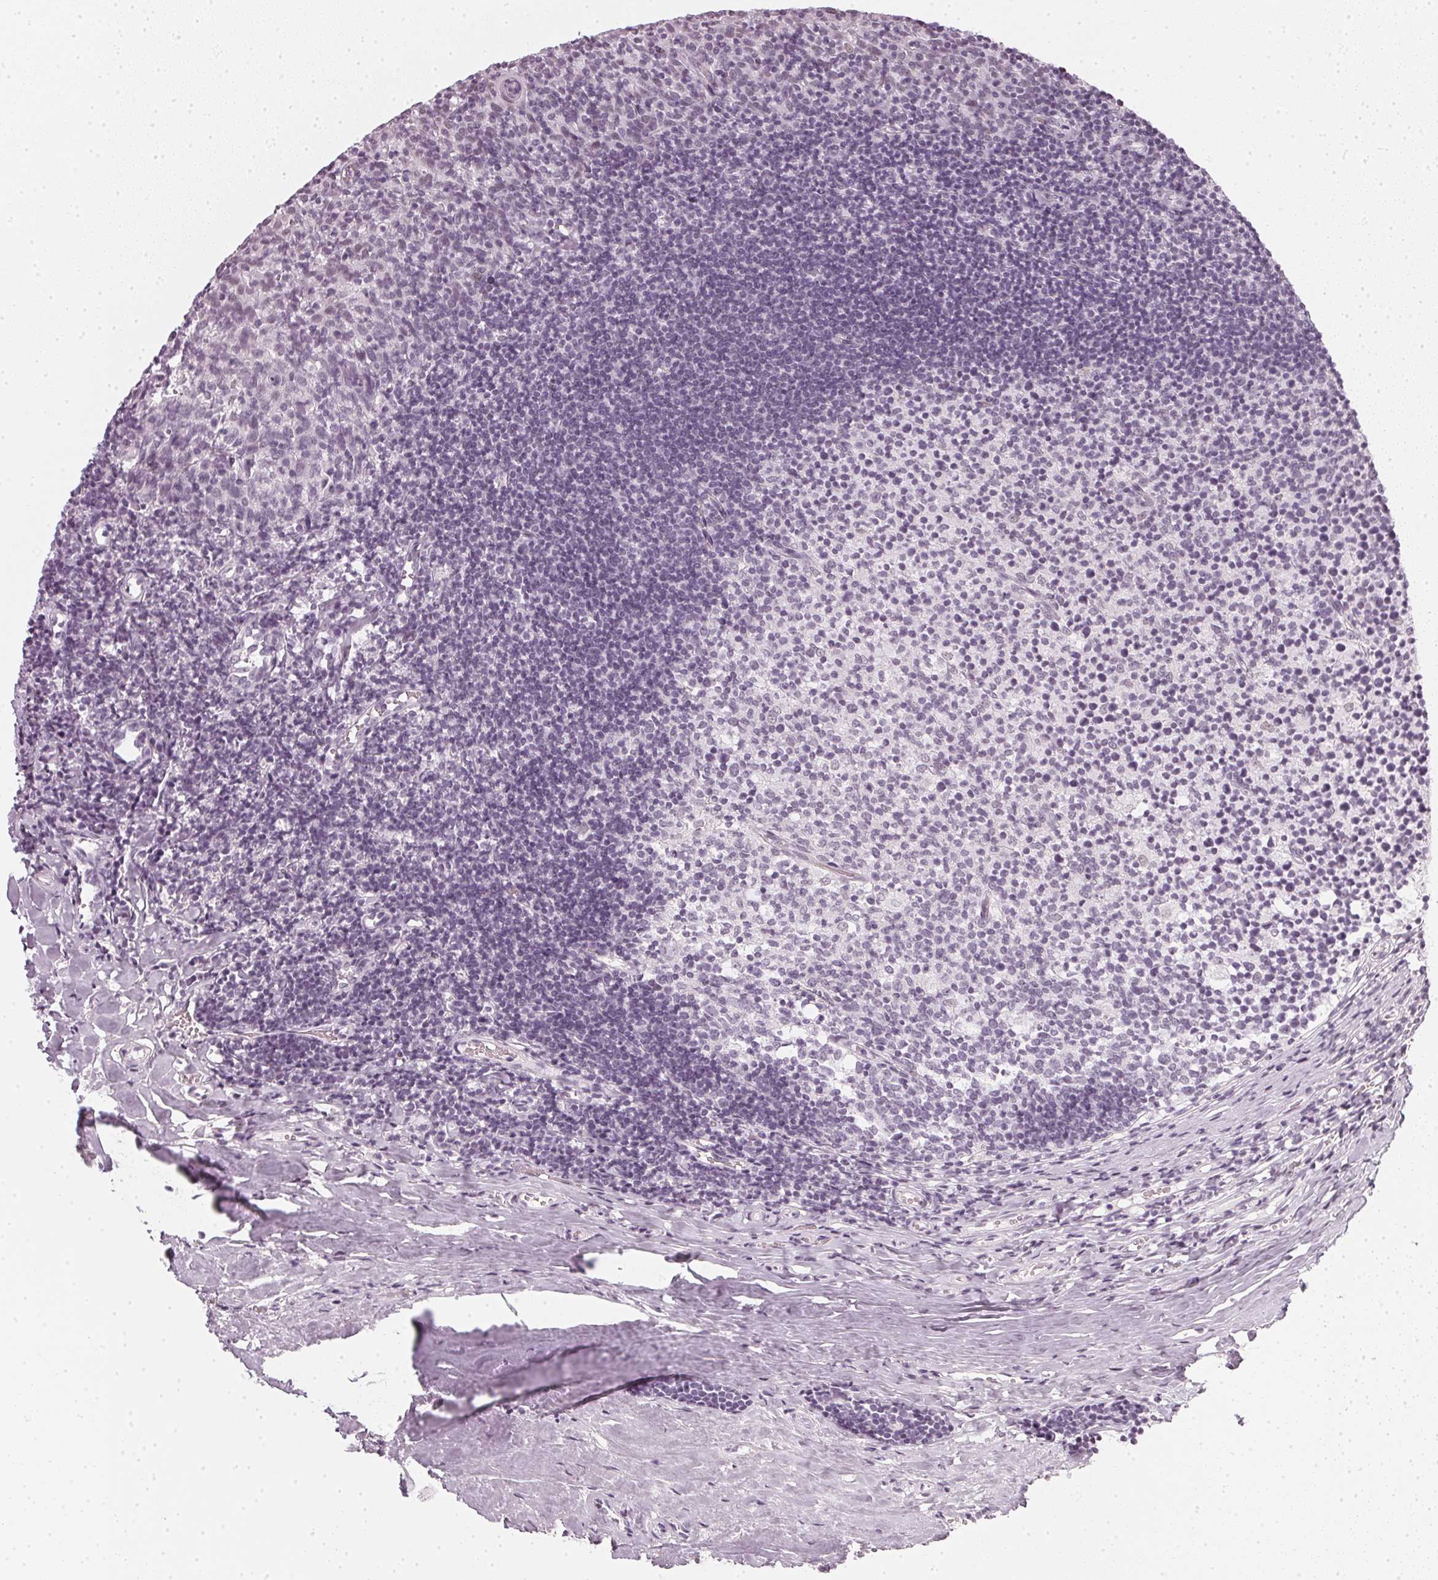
{"staining": {"intensity": "negative", "quantity": "none", "location": "none"}, "tissue": "tonsil", "cell_type": "Germinal center cells", "image_type": "normal", "snomed": [{"axis": "morphology", "description": "Normal tissue, NOS"}, {"axis": "topography", "description": "Tonsil"}], "caption": "This is an immunohistochemistry histopathology image of unremarkable human tonsil. There is no positivity in germinal center cells.", "gene": "DNAJC6", "patient": {"sex": "female", "age": 10}}